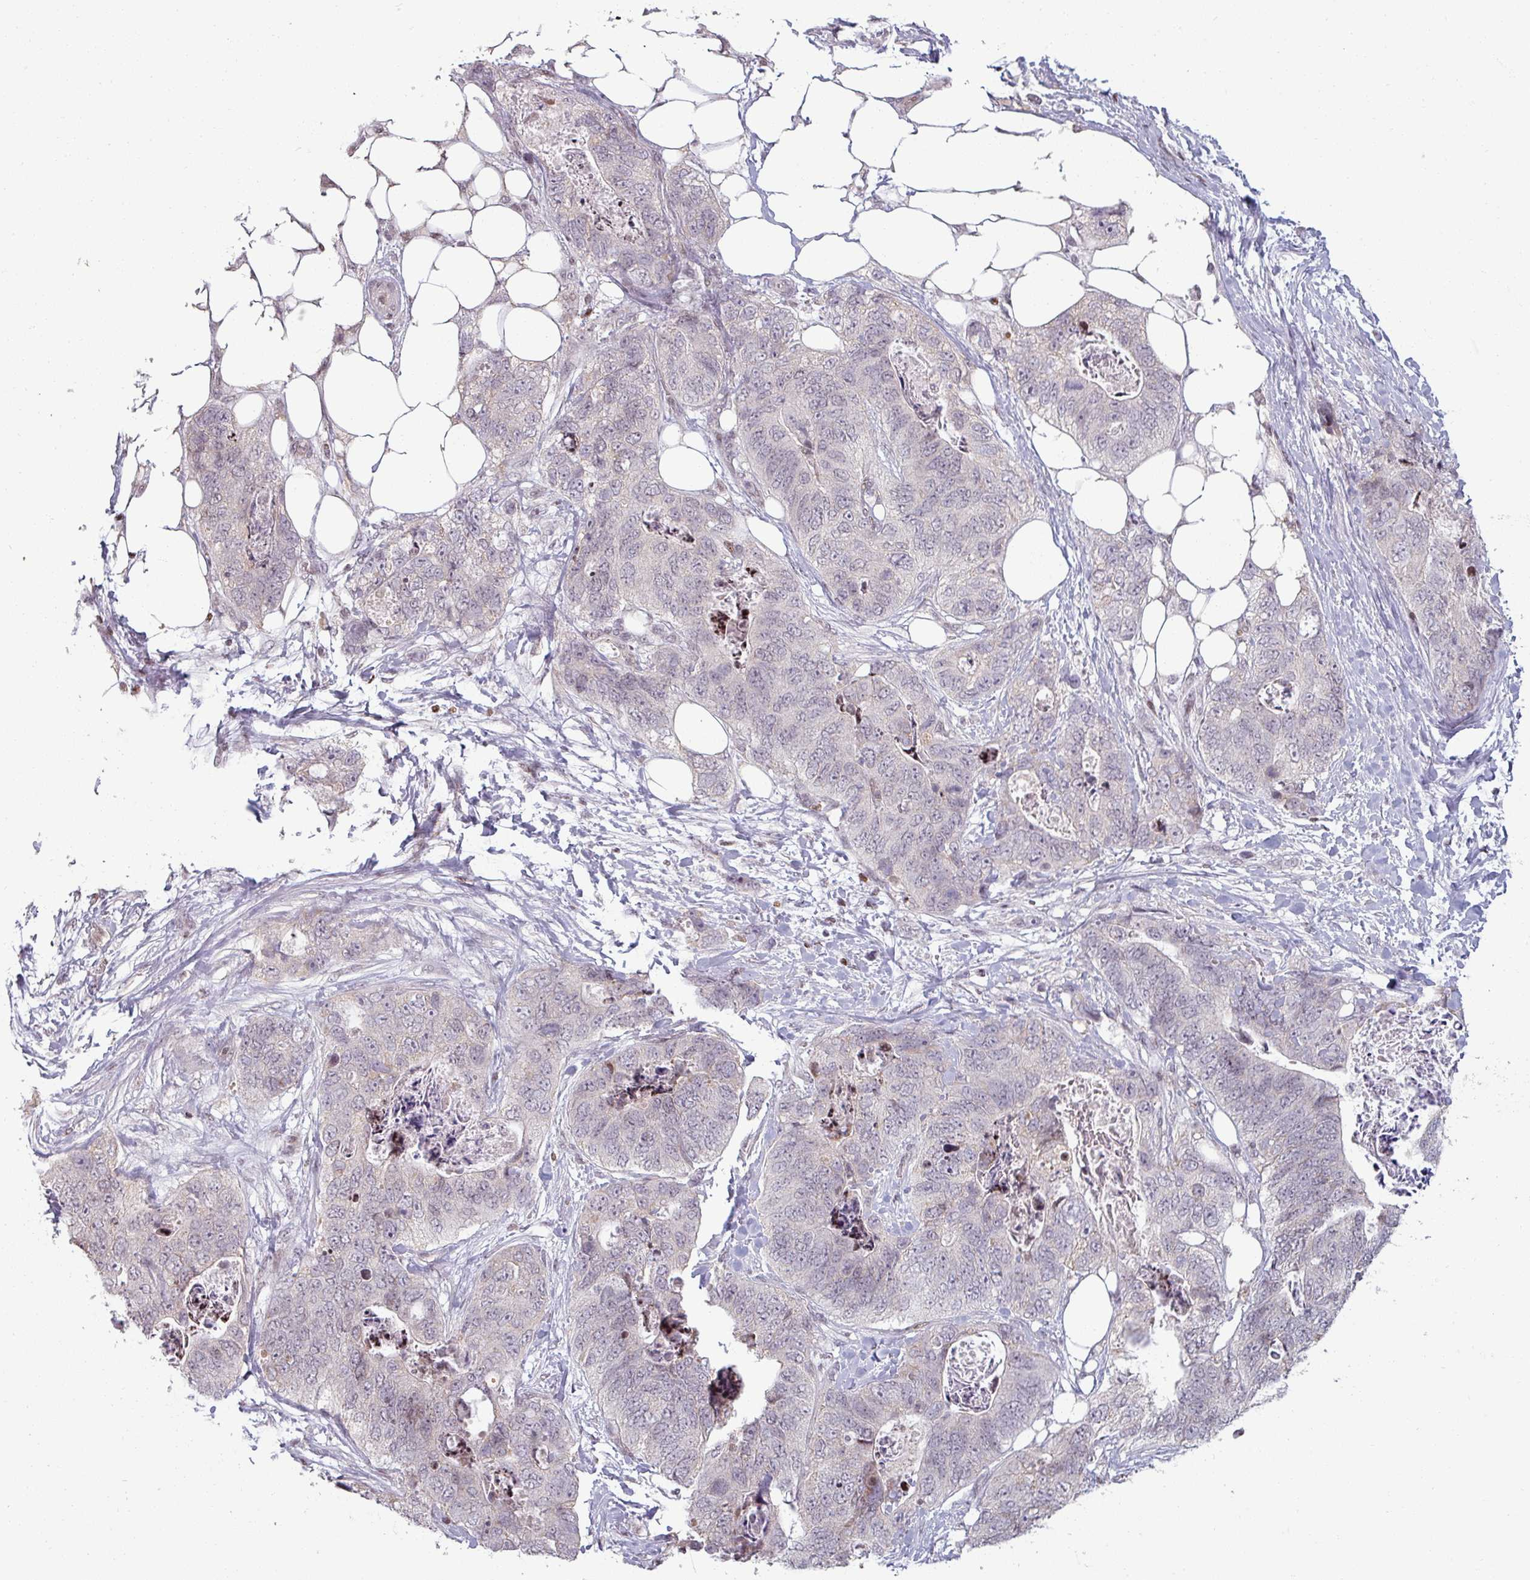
{"staining": {"intensity": "negative", "quantity": "none", "location": "none"}, "tissue": "stomach cancer", "cell_type": "Tumor cells", "image_type": "cancer", "snomed": [{"axis": "morphology", "description": "Adenocarcinoma, NOS"}, {"axis": "topography", "description": "Stomach"}], "caption": "This is an immunohistochemistry histopathology image of stomach cancer (adenocarcinoma). There is no expression in tumor cells.", "gene": "NCOR1", "patient": {"sex": "female", "age": 89}}